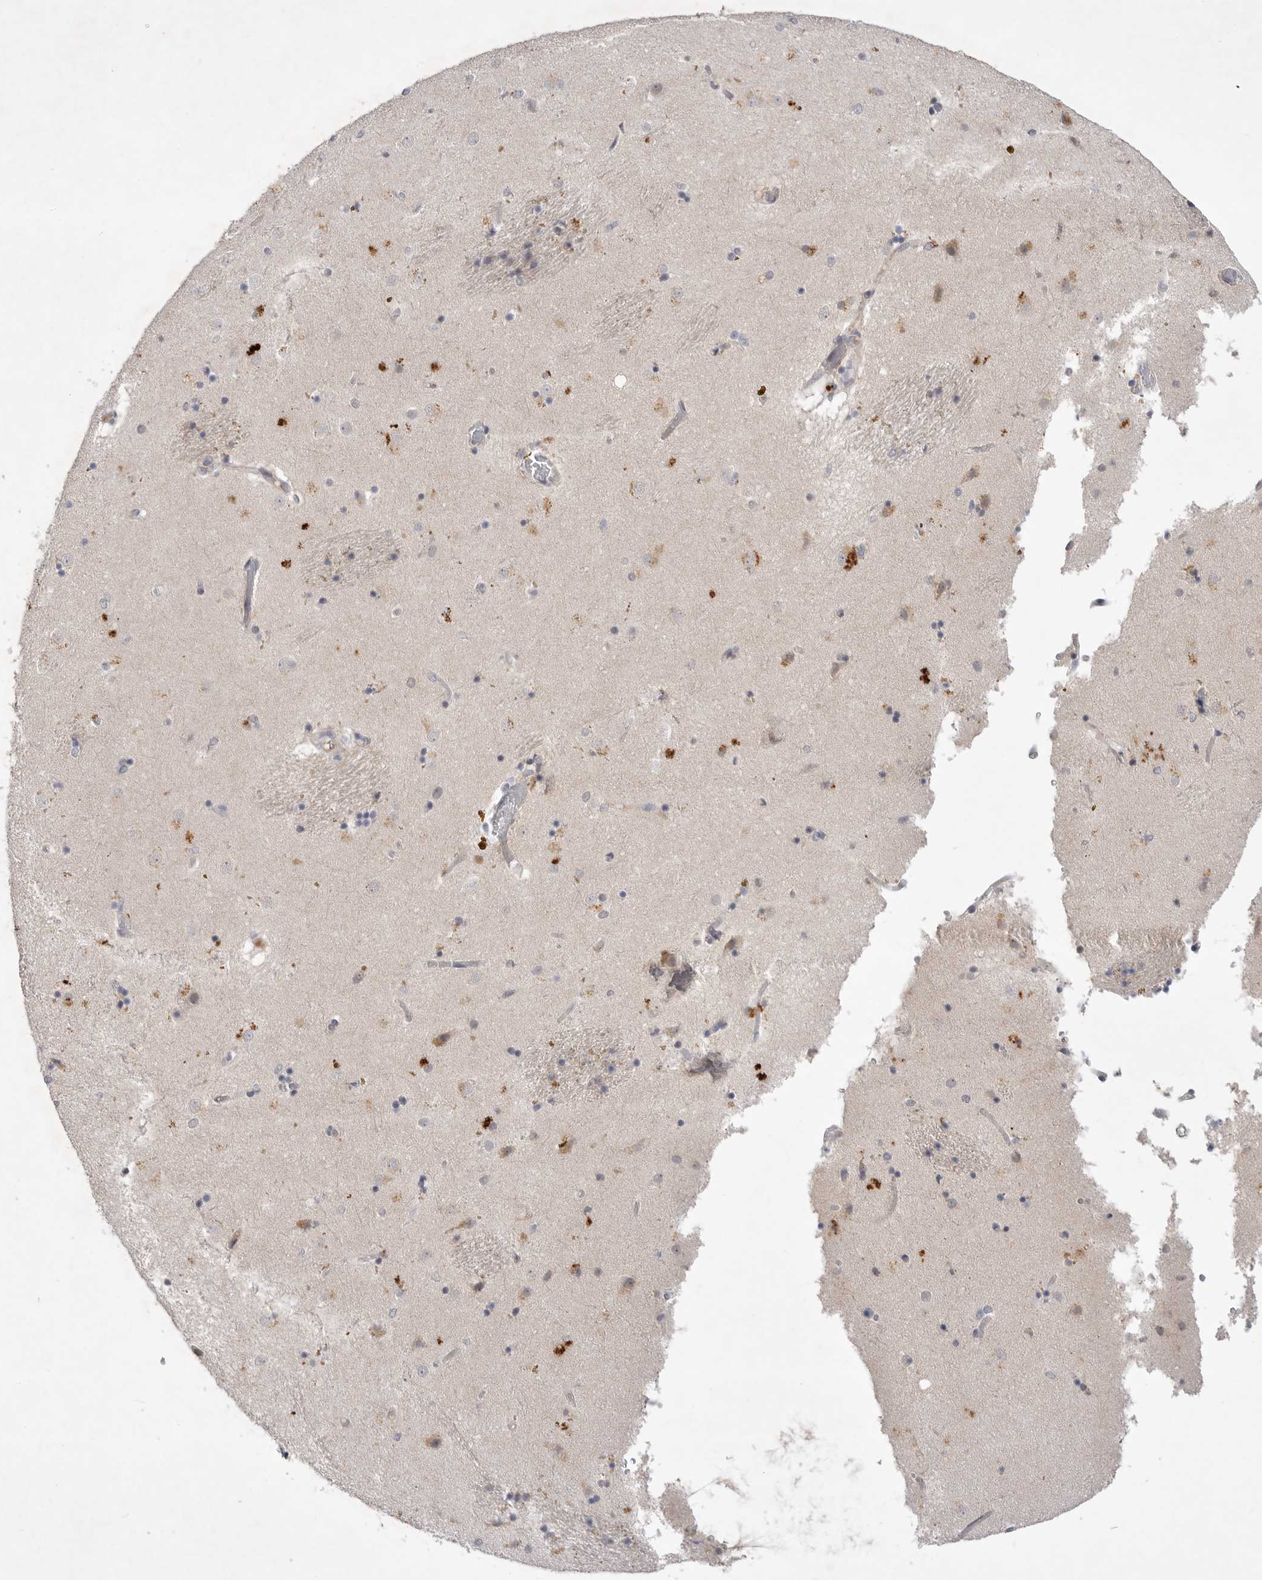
{"staining": {"intensity": "moderate", "quantity": "<25%", "location": "cytoplasmic/membranous"}, "tissue": "caudate", "cell_type": "Glial cells", "image_type": "normal", "snomed": [{"axis": "morphology", "description": "Normal tissue, NOS"}, {"axis": "topography", "description": "Lateral ventricle wall"}], "caption": "Protein staining exhibits moderate cytoplasmic/membranous expression in approximately <25% of glial cells in benign caudate.", "gene": "ITGAD", "patient": {"sex": "male", "age": 70}}